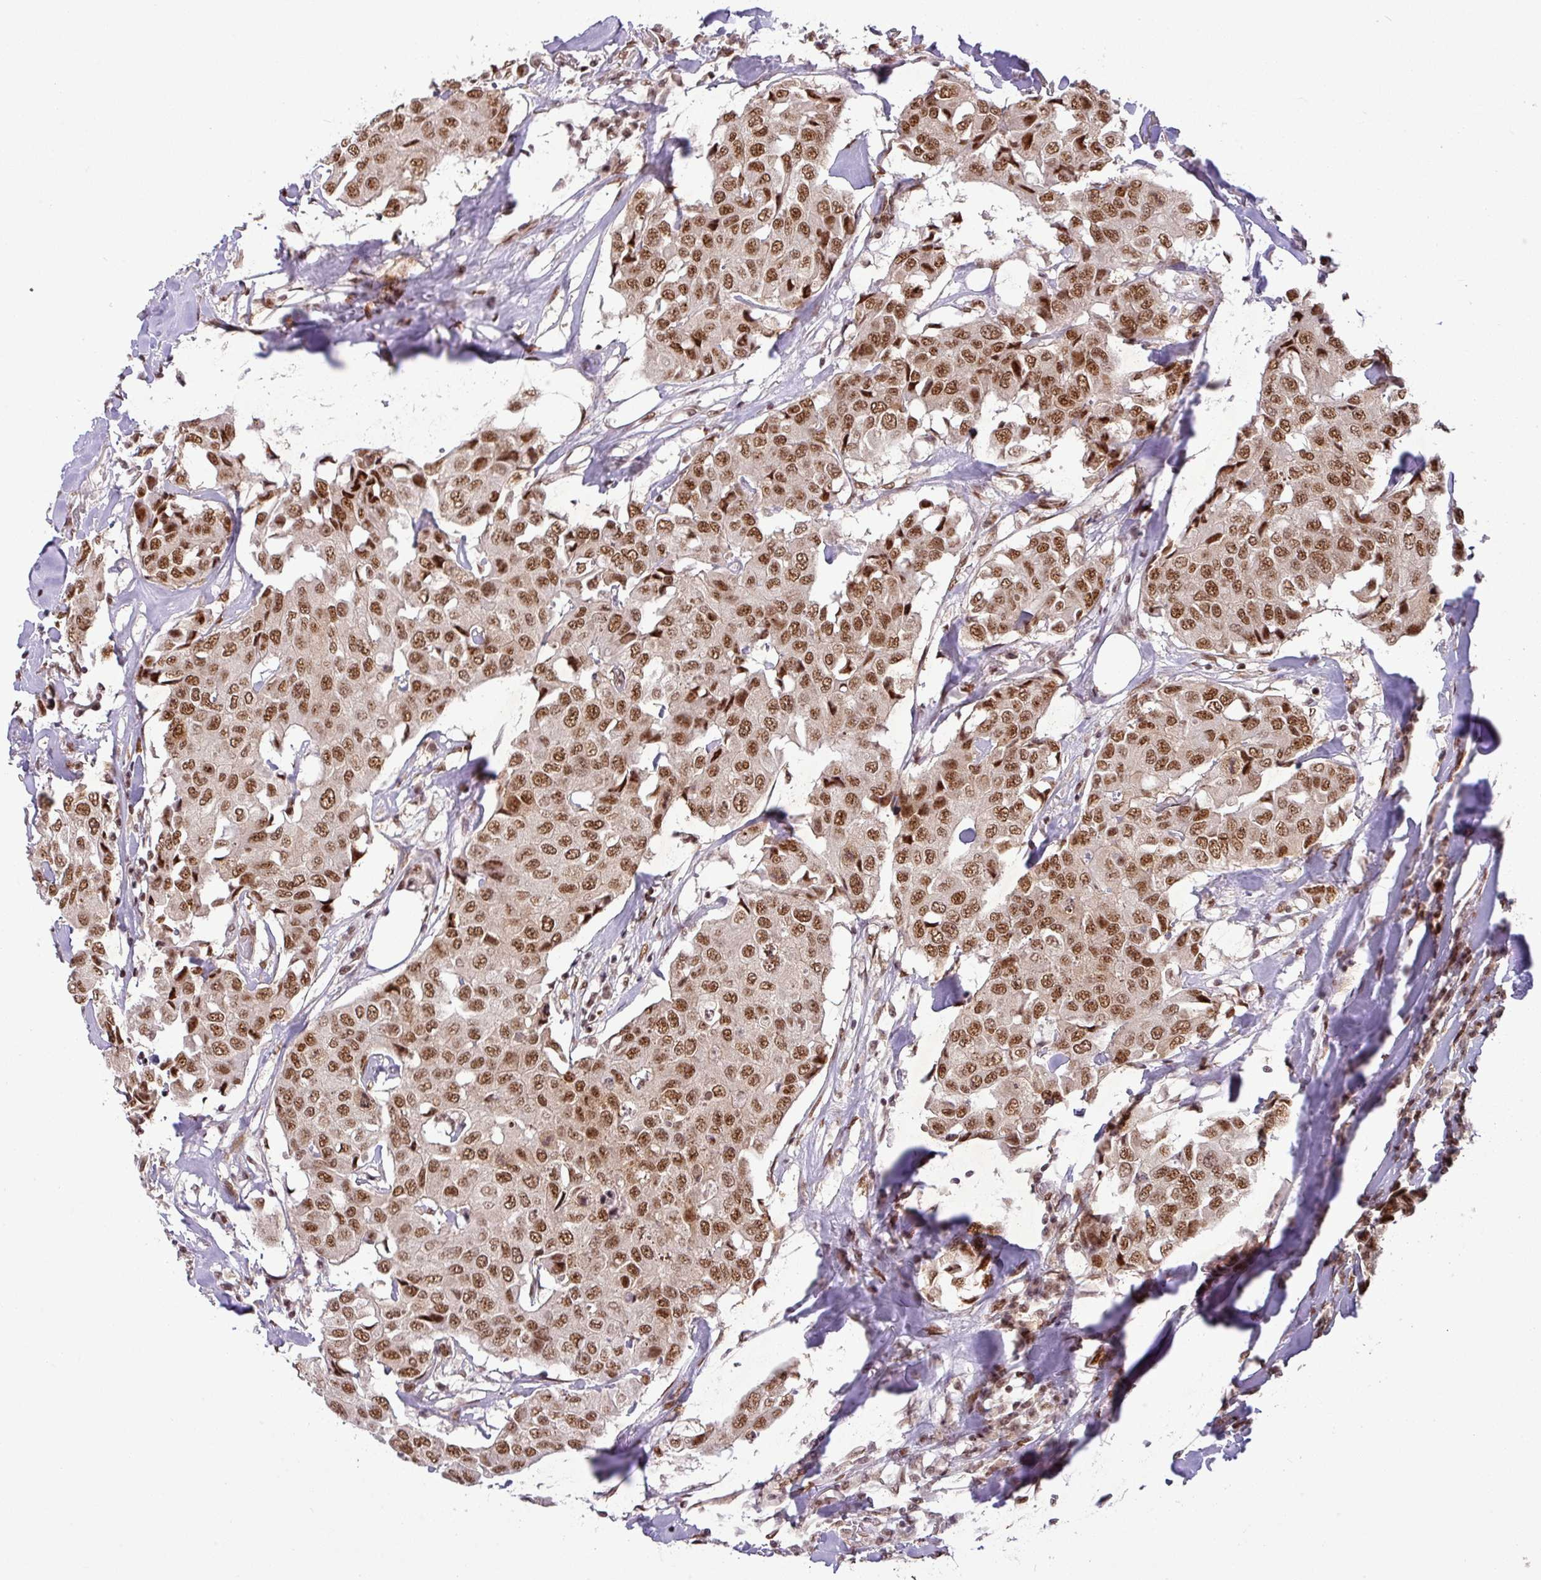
{"staining": {"intensity": "moderate", "quantity": ">75%", "location": "nuclear"}, "tissue": "breast cancer", "cell_type": "Tumor cells", "image_type": "cancer", "snomed": [{"axis": "morphology", "description": "Duct carcinoma"}, {"axis": "topography", "description": "Breast"}], "caption": "Protein positivity by immunohistochemistry exhibits moderate nuclear positivity in about >75% of tumor cells in breast cancer. Nuclei are stained in blue.", "gene": "SRSF2", "patient": {"sex": "female", "age": 80}}